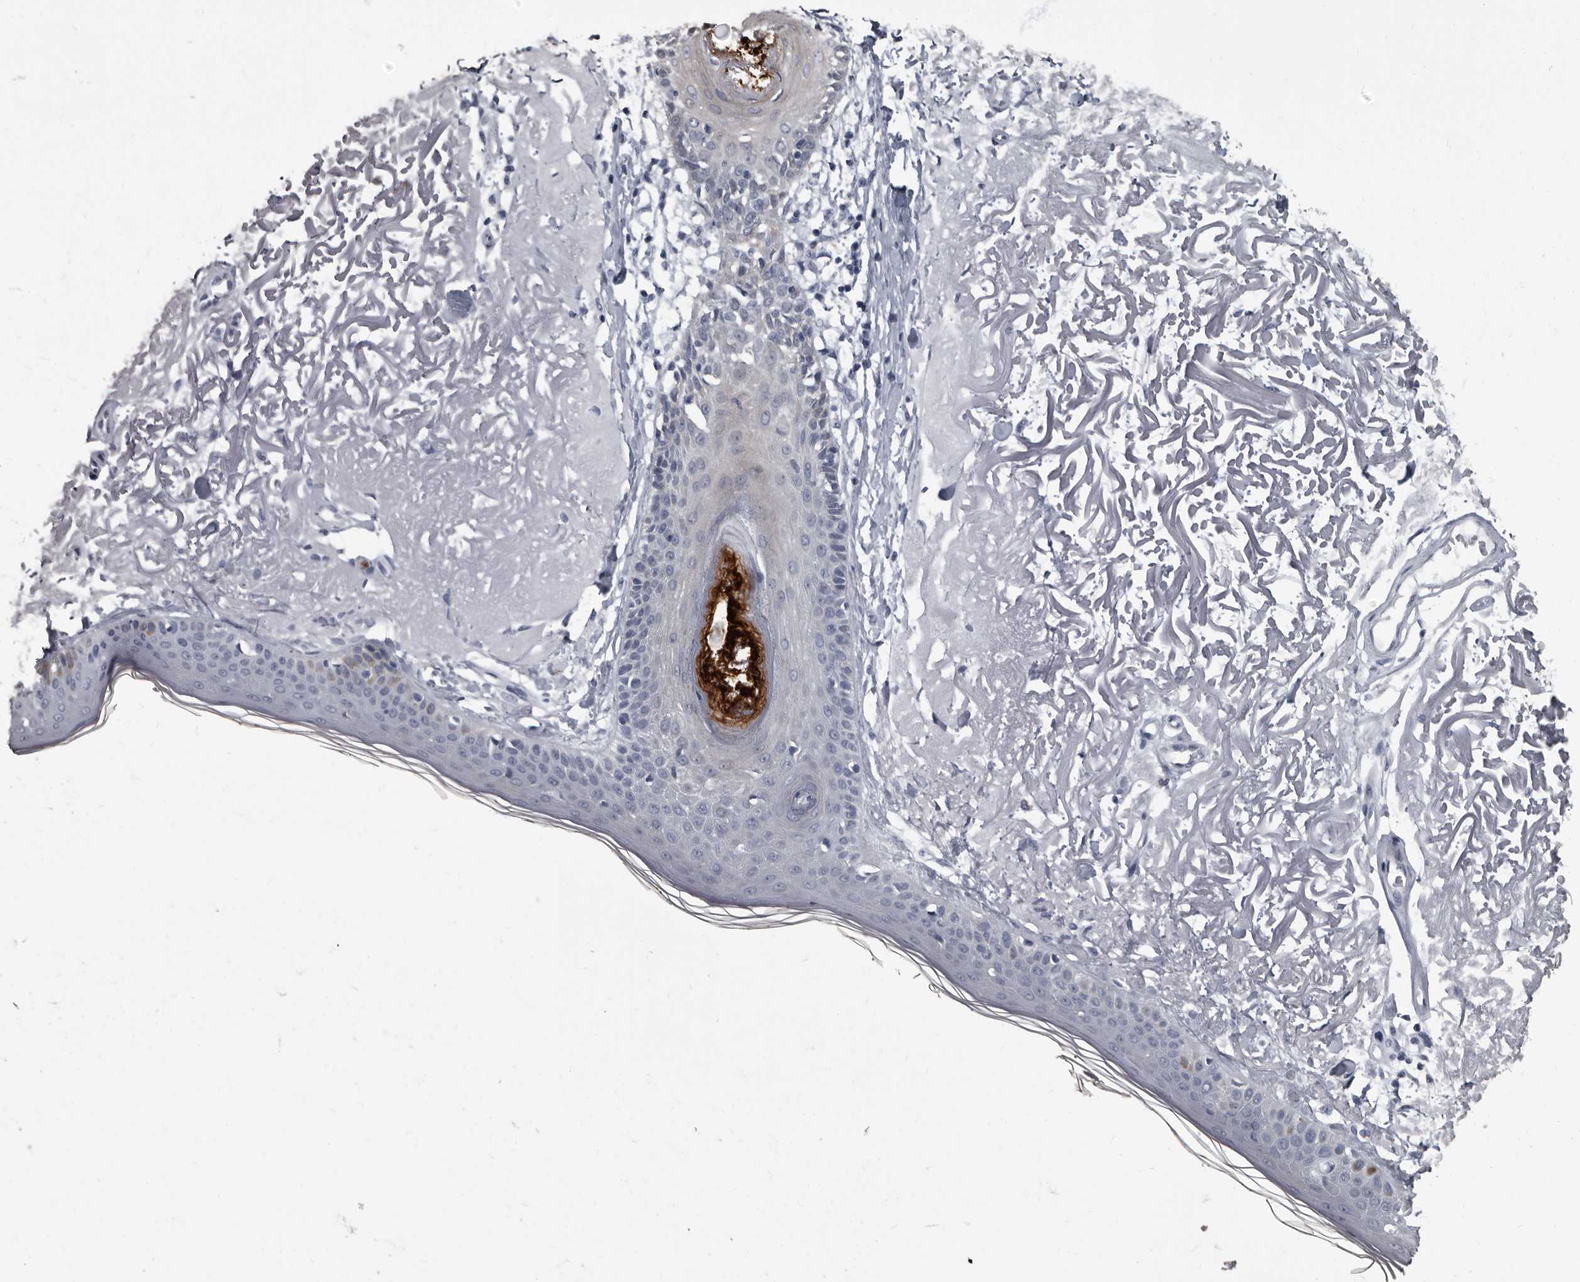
{"staining": {"intensity": "negative", "quantity": "none", "location": "none"}, "tissue": "skin", "cell_type": "Fibroblasts", "image_type": "normal", "snomed": [{"axis": "morphology", "description": "Normal tissue, NOS"}, {"axis": "topography", "description": "Skin"}, {"axis": "topography", "description": "Skeletal muscle"}], "caption": "Immunohistochemistry of normal human skin reveals no staining in fibroblasts.", "gene": "TPD52L1", "patient": {"sex": "male", "age": 83}}